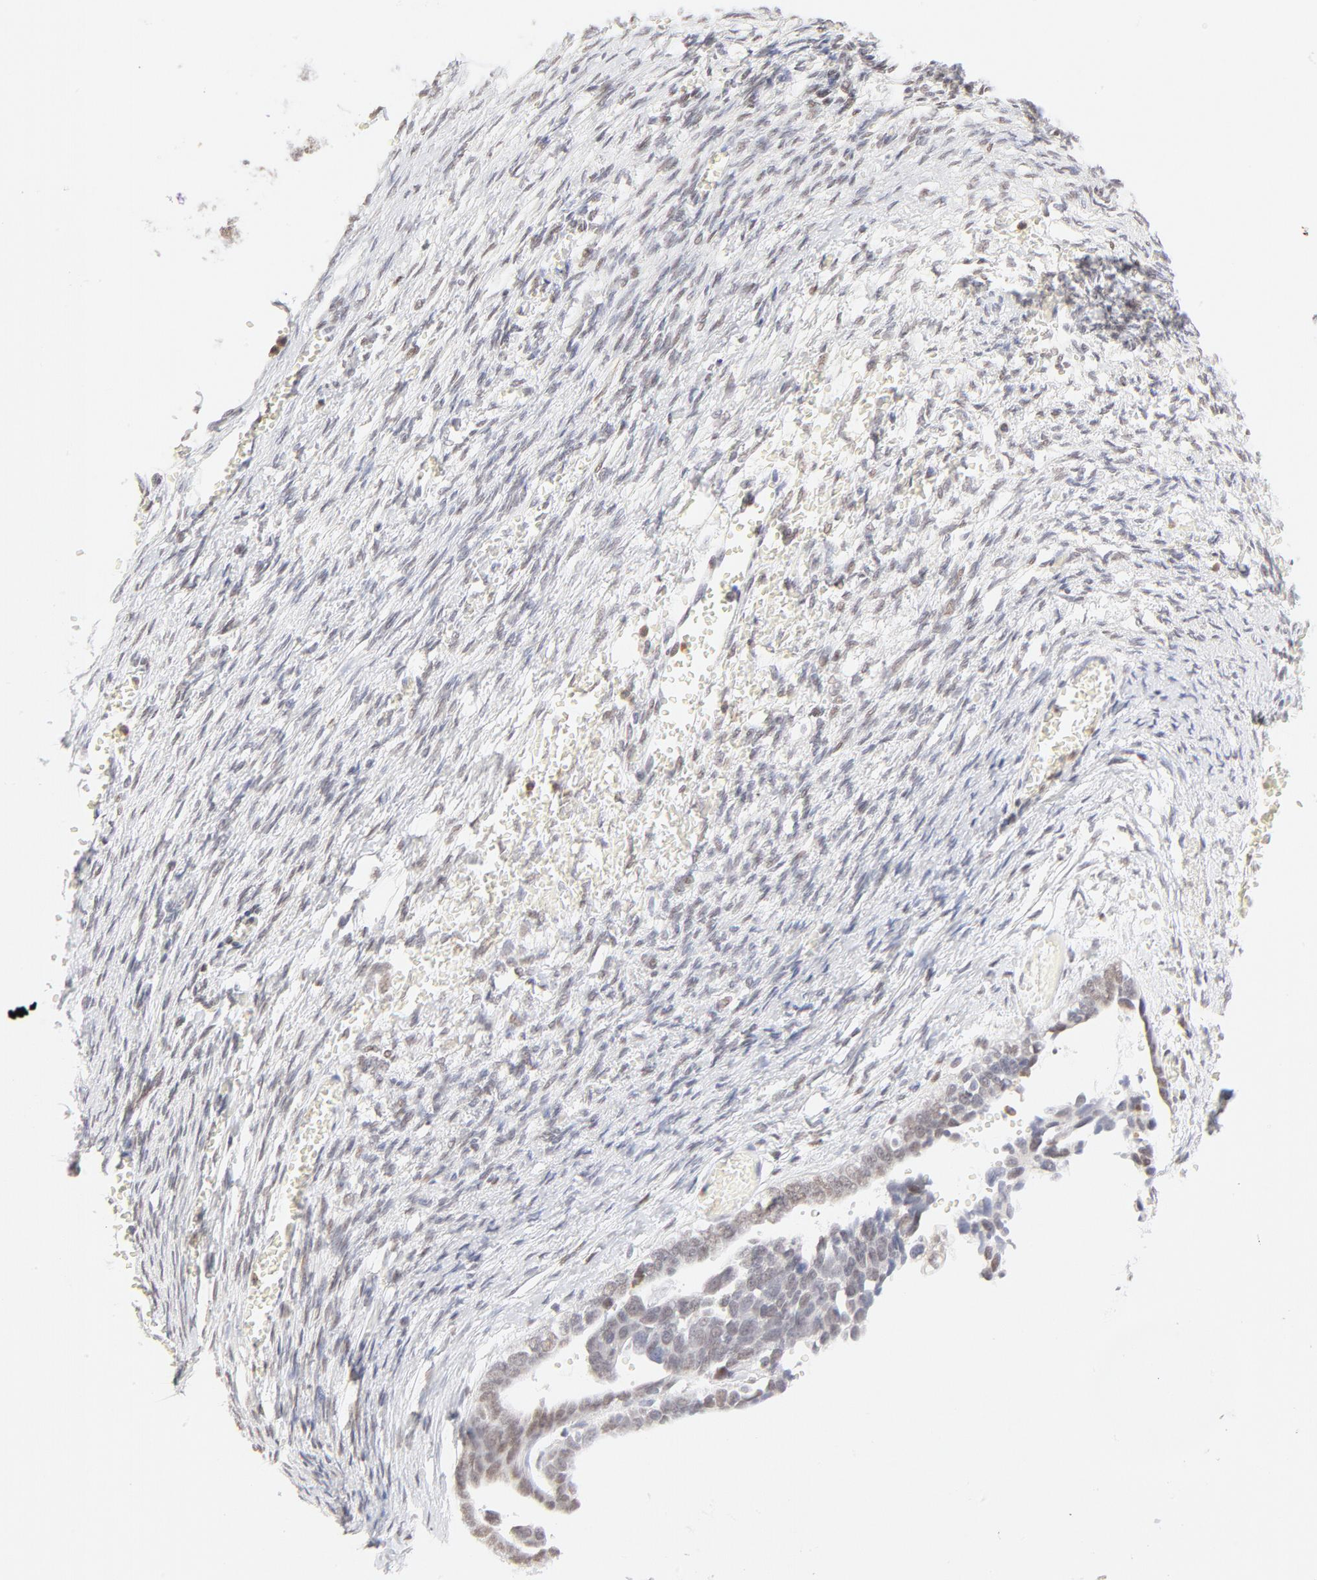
{"staining": {"intensity": "moderate", "quantity": "25%-75%", "location": "nuclear"}, "tissue": "ovarian cancer", "cell_type": "Tumor cells", "image_type": "cancer", "snomed": [{"axis": "morphology", "description": "Cystadenocarcinoma, serous, NOS"}, {"axis": "topography", "description": "Ovary"}], "caption": "Protein staining demonstrates moderate nuclear staining in approximately 25%-75% of tumor cells in ovarian serous cystadenocarcinoma.", "gene": "PBX1", "patient": {"sex": "female", "age": 69}}